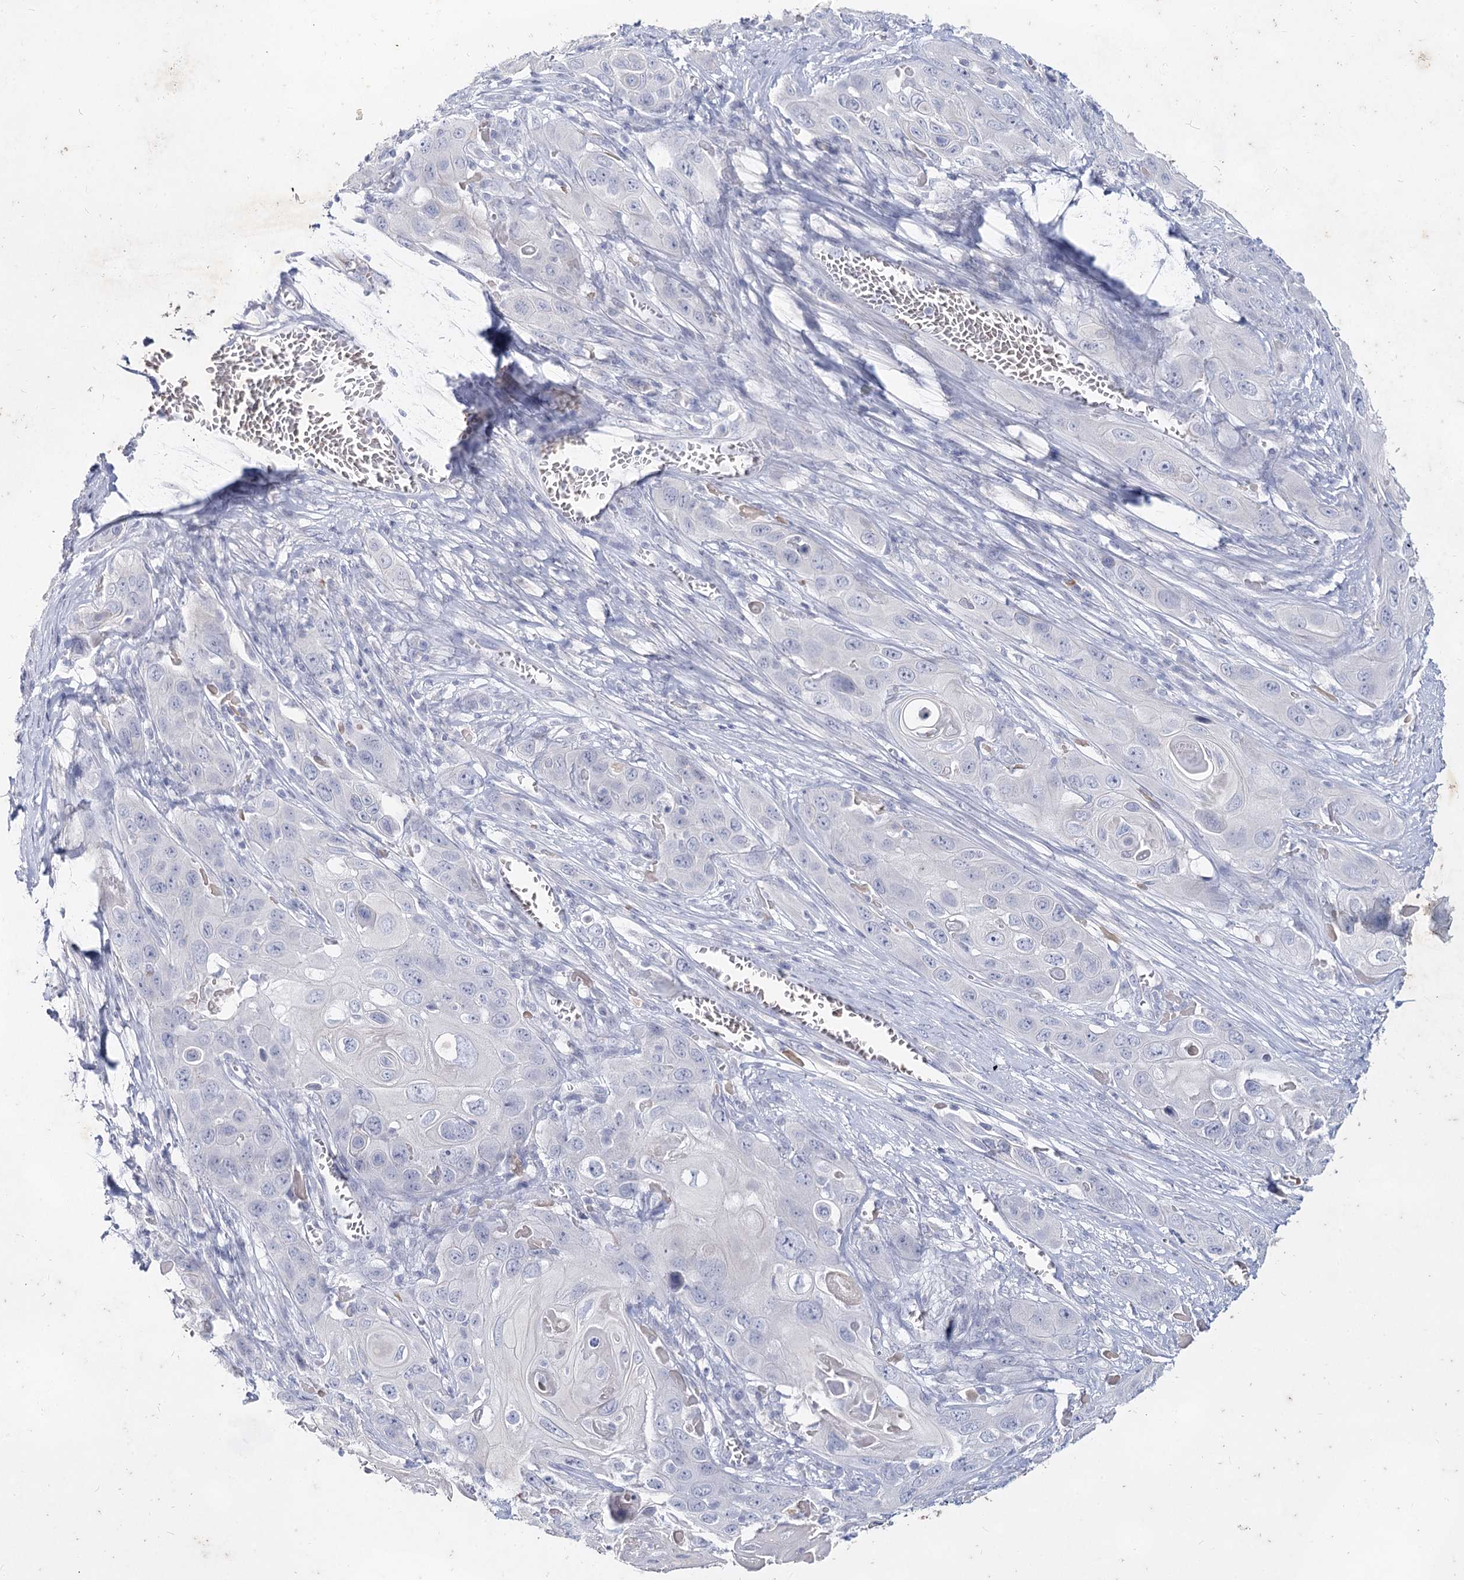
{"staining": {"intensity": "negative", "quantity": "none", "location": "none"}, "tissue": "skin cancer", "cell_type": "Tumor cells", "image_type": "cancer", "snomed": [{"axis": "morphology", "description": "Squamous cell carcinoma, NOS"}, {"axis": "topography", "description": "Skin"}], "caption": "This micrograph is of squamous cell carcinoma (skin) stained with immunohistochemistry (IHC) to label a protein in brown with the nuclei are counter-stained blue. There is no expression in tumor cells.", "gene": "CCDC73", "patient": {"sex": "male", "age": 55}}